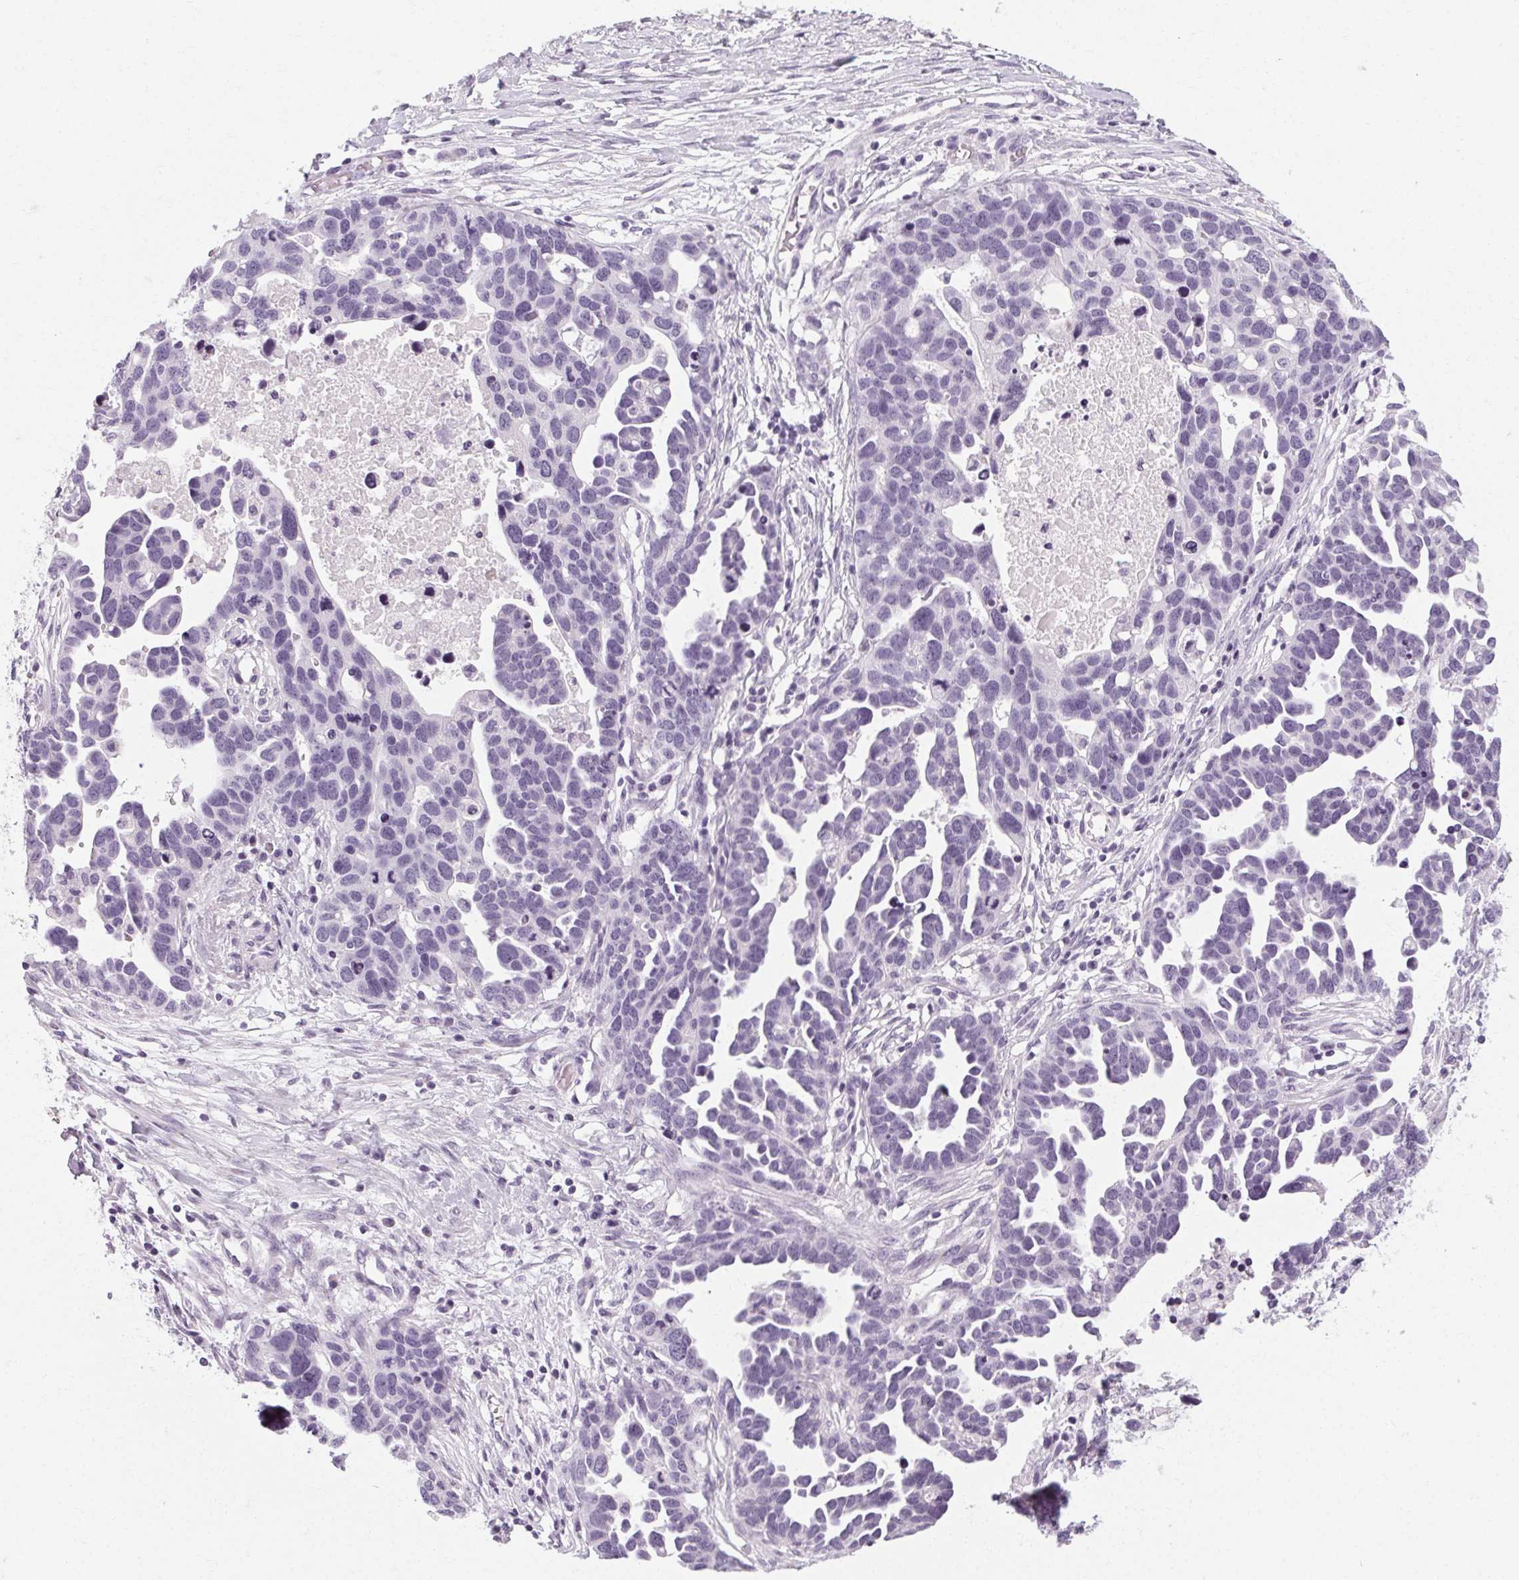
{"staining": {"intensity": "negative", "quantity": "none", "location": "none"}, "tissue": "ovarian cancer", "cell_type": "Tumor cells", "image_type": "cancer", "snomed": [{"axis": "morphology", "description": "Cystadenocarcinoma, serous, NOS"}, {"axis": "topography", "description": "Ovary"}], "caption": "DAB immunohistochemical staining of human ovarian serous cystadenocarcinoma shows no significant positivity in tumor cells.", "gene": "POMC", "patient": {"sex": "female", "age": 54}}